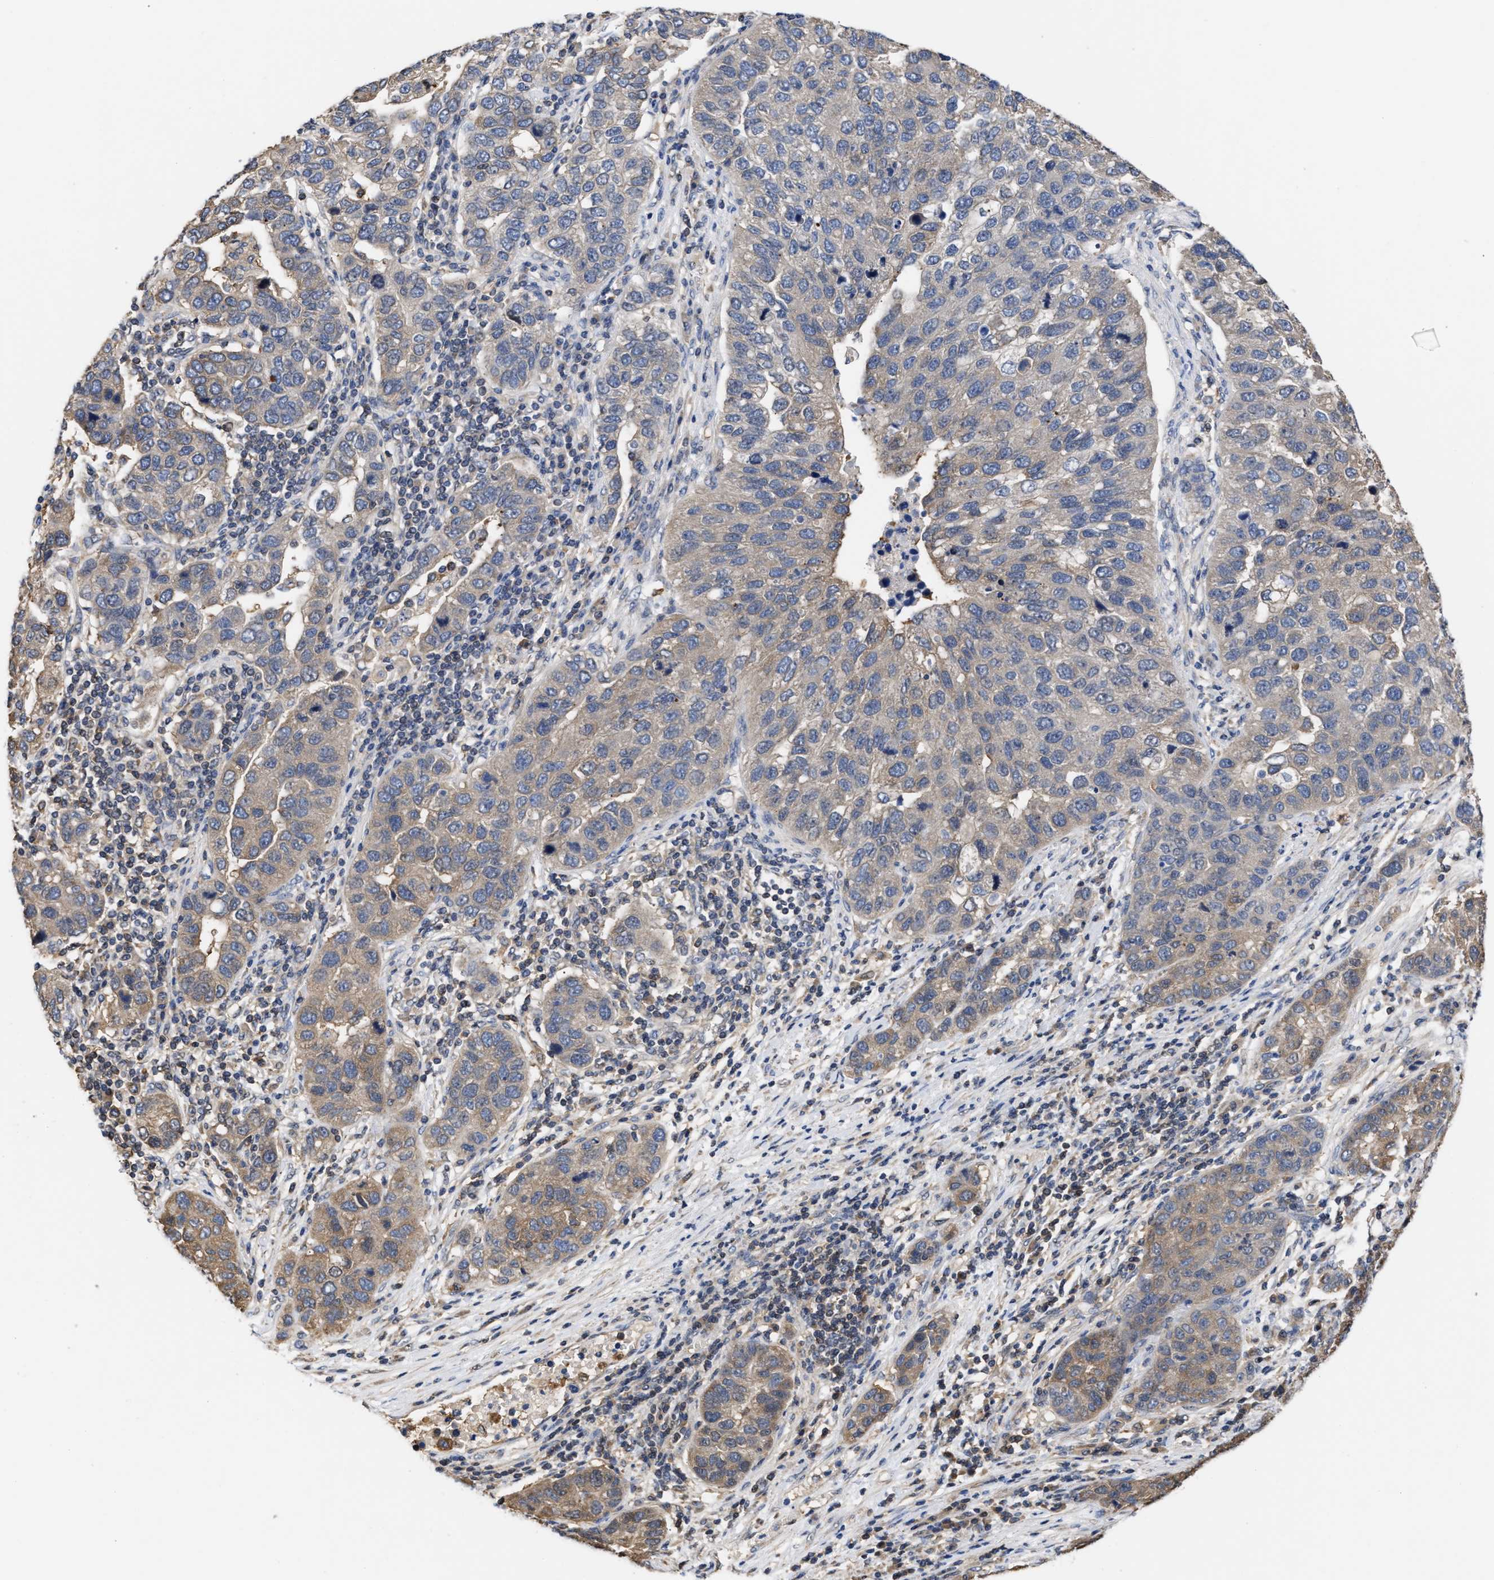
{"staining": {"intensity": "moderate", "quantity": "<25%", "location": "cytoplasmic/membranous"}, "tissue": "pancreatic cancer", "cell_type": "Tumor cells", "image_type": "cancer", "snomed": [{"axis": "morphology", "description": "Adenocarcinoma, NOS"}, {"axis": "topography", "description": "Pancreas"}], "caption": "This photomicrograph displays immunohistochemistry (IHC) staining of adenocarcinoma (pancreatic), with low moderate cytoplasmic/membranous staining in approximately <25% of tumor cells.", "gene": "KLHDC1", "patient": {"sex": "female", "age": 61}}